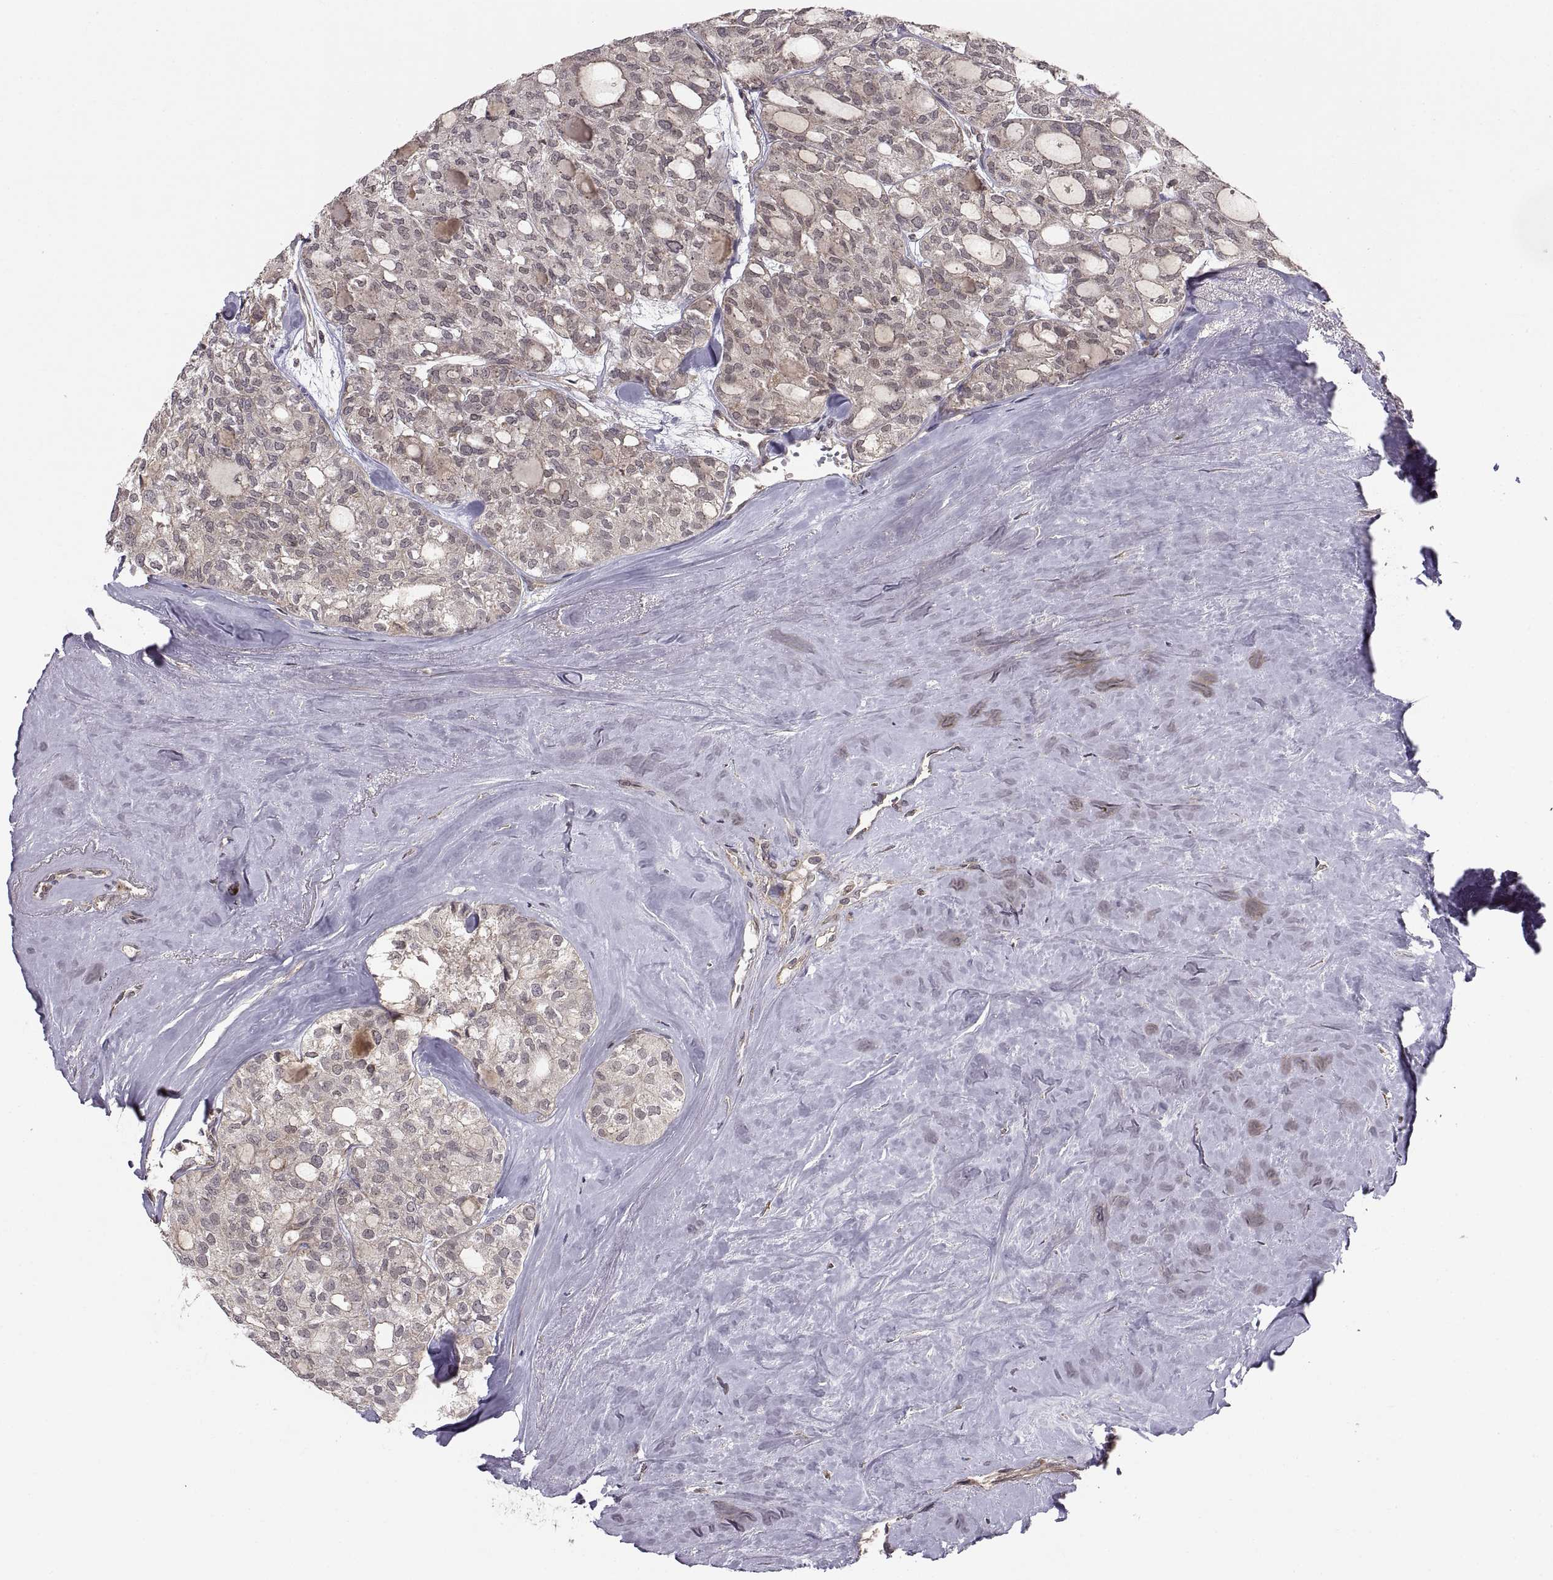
{"staining": {"intensity": "weak", "quantity": "<25%", "location": "cytoplasmic/membranous"}, "tissue": "thyroid cancer", "cell_type": "Tumor cells", "image_type": "cancer", "snomed": [{"axis": "morphology", "description": "Follicular adenoma carcinoma, NOS"}, {"axis": "topography", "description": "Thyroid gland"}], "caption": "Tumor cells are negative for protein expression in human thyroid cancer (follicular adenoma carcinoma).", "gene": "ABL2", "patient": {"sex": "male", "age": 75}}